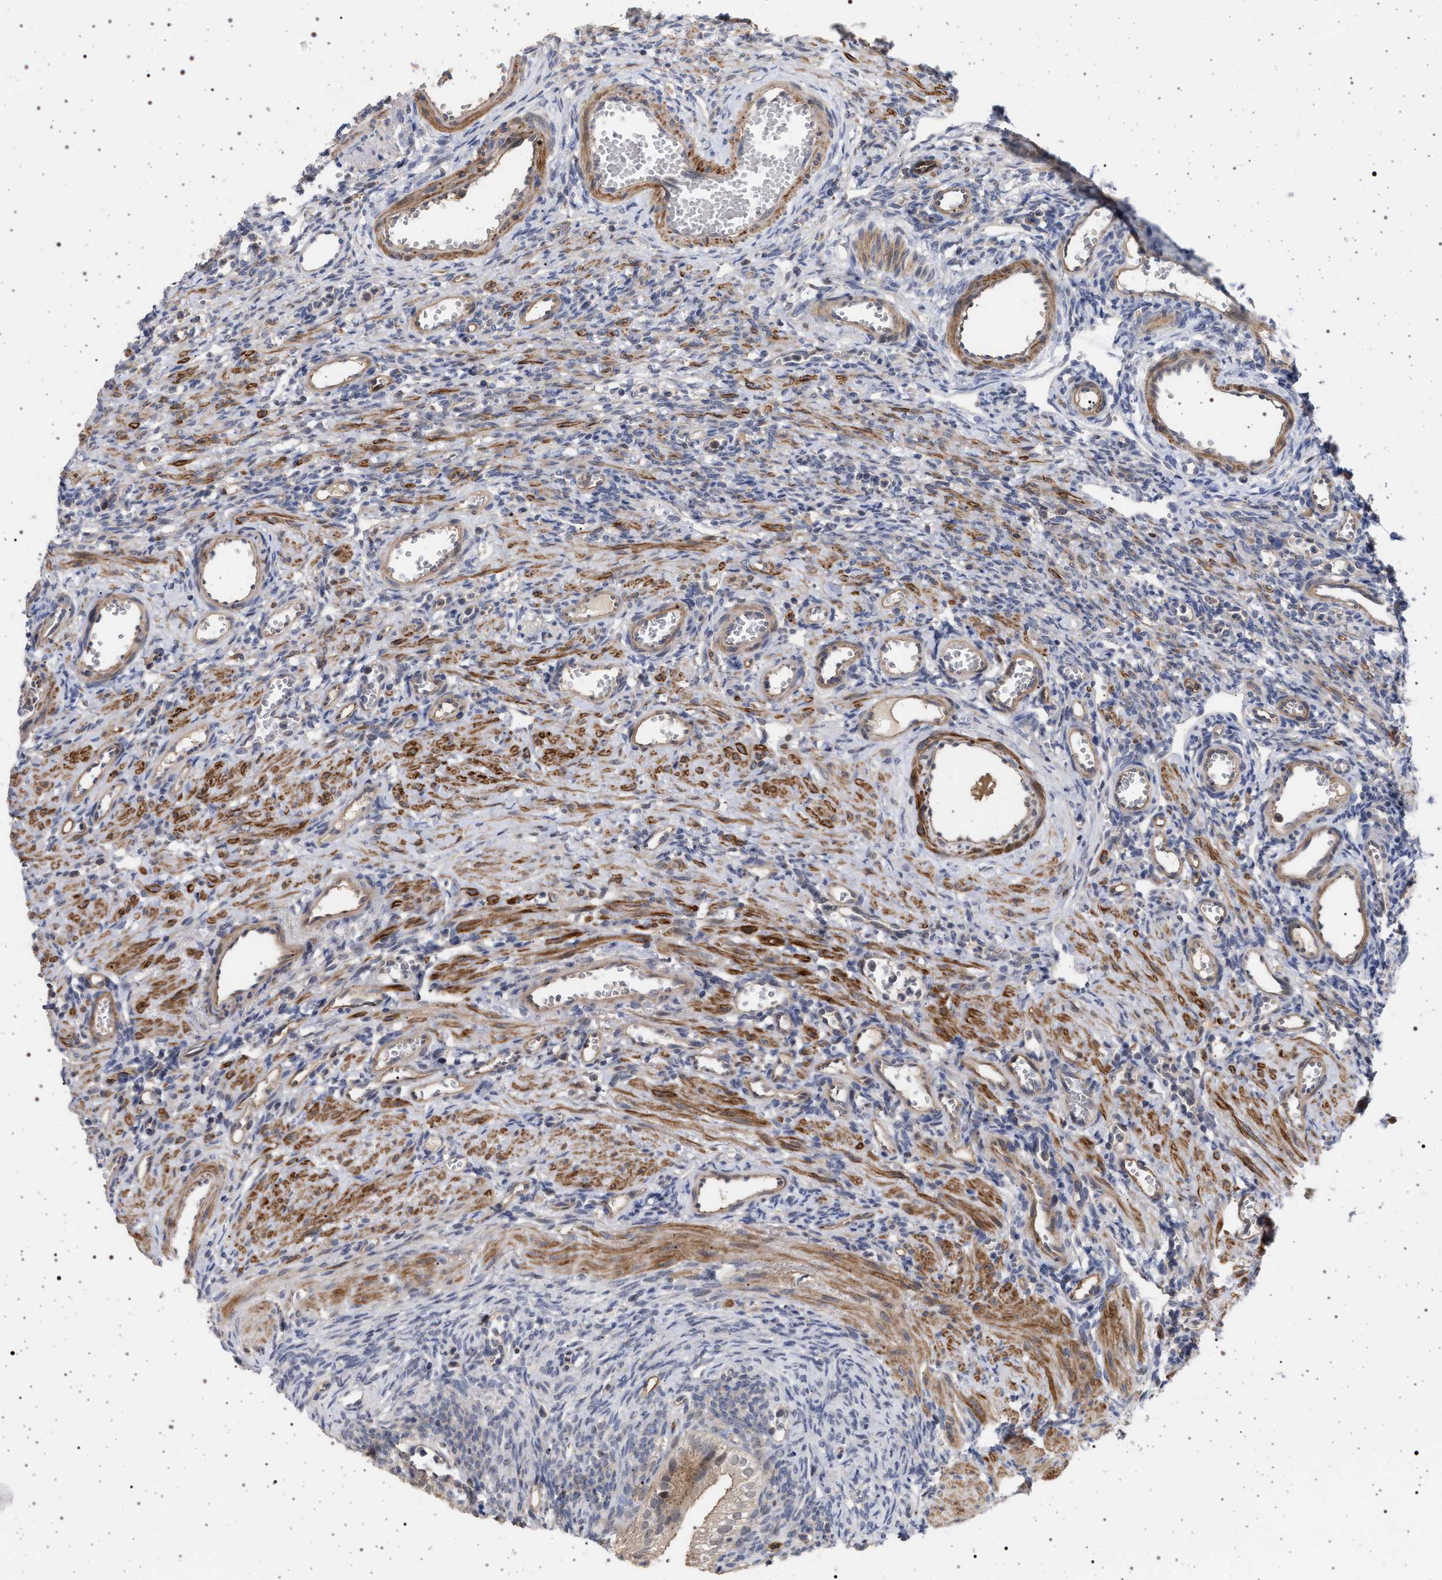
{"staining": {"intensity": "weak", "quantity": ">75%", "location": "cytoplasmic/membranous,nuclear"}, "tissue": "ovary", "cell_type": "Follicle cells", "image_type": "normal", "snomed": [{"axis": "morphology", "description": "Normal tissue, NOS"}, {"axis": "topography", "description": "Ovary"}], "caption": "Immunohistochemical staining of normal ovary shows low levels of weak cytoplasmic/membranous,nuclear expression in about >75% of follicle cells. The staining was performed using DAB (3,3'-diaminobenzidine), with brown indicating positive protein expression. Nuclei are stained blue with hematoxylin.", "gene": "RBM48", "patient": {"sex": "female", "age": 33}}